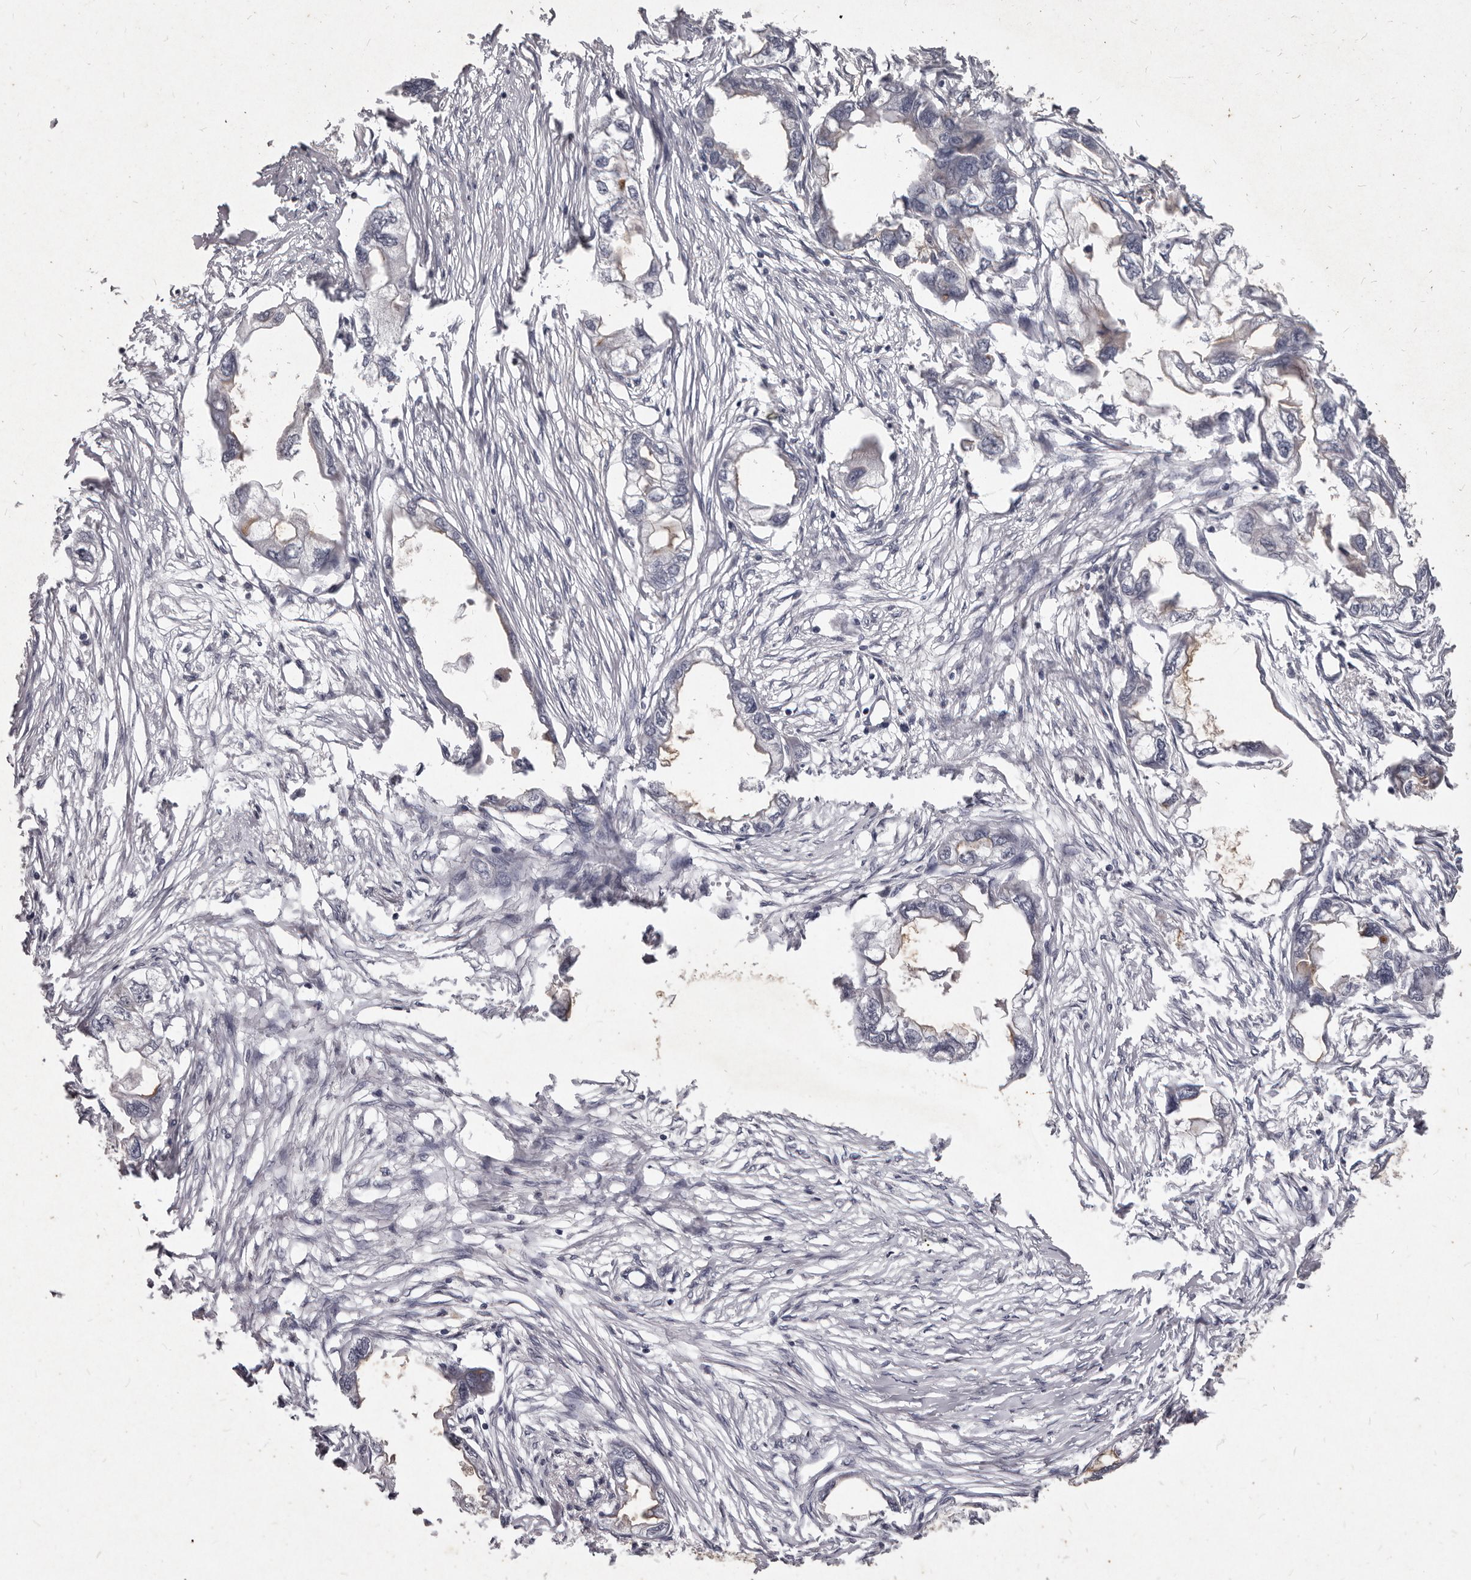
{"staining": {"intensity": "moderate", "quantity": "<25%", "location": "cytoplasmic/membranous"}, "tissue": "endometrial cancer", "cell_type": "Tumor cells", "image_type": "cancer", "snomed": [{"axis": "morphology", "description": "Adenocarcinoma, NOS"}, {"axis": "morphology", "description": "Adenocarcinoma, metastatic, NOS"}, {"axis": "topography", "description": "Adipose tissue"}, {"axis": "topography", "description": "Endometrium"}], "caption": "Human endometrial cancer stained with a protein marker reveals moderate staining in tumor cells.", "gene": "GPRC5C", "patient": {"sex": "female", "age": 67}}